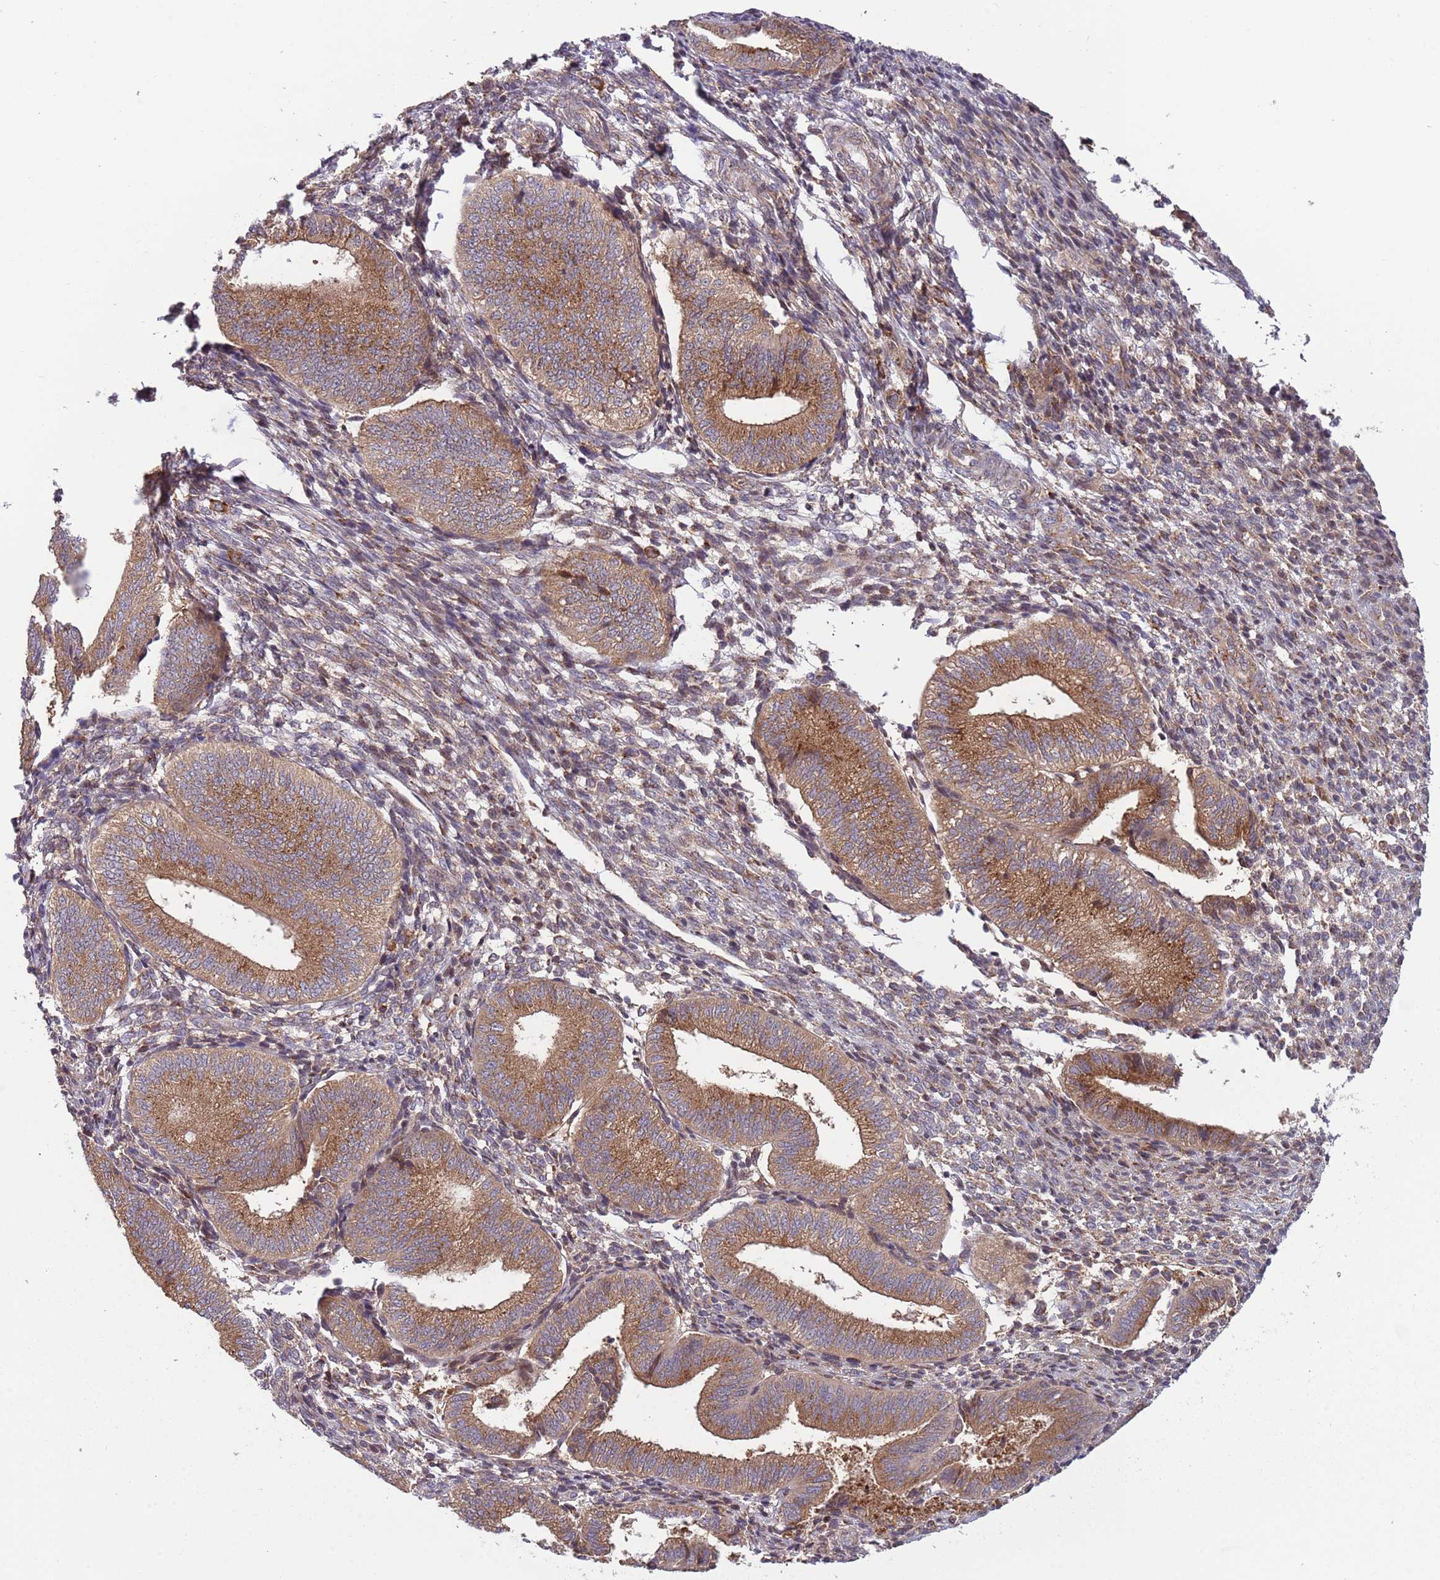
{"staining": {"intensity": "moderate", "quantity": ">75%", "location": "cytoplasmic/membranous"}, "tissue": "endometrium", "cell_type": "Cells in endometrial stroma", "image_type": "normal", "snomed": [{"axis": "morphology", "description": "Normal tissue, NOS"}, {"axis": "topography", "description": "Endometrium"}], "caption": "Protein expression by IHC reveals moderate cytoplasmic/membranous expression in about >75% of cells in endometrial stroma in normal endometrium.", "gene": "BTBD7", "patient": {"sex": "female", "age": 34}}